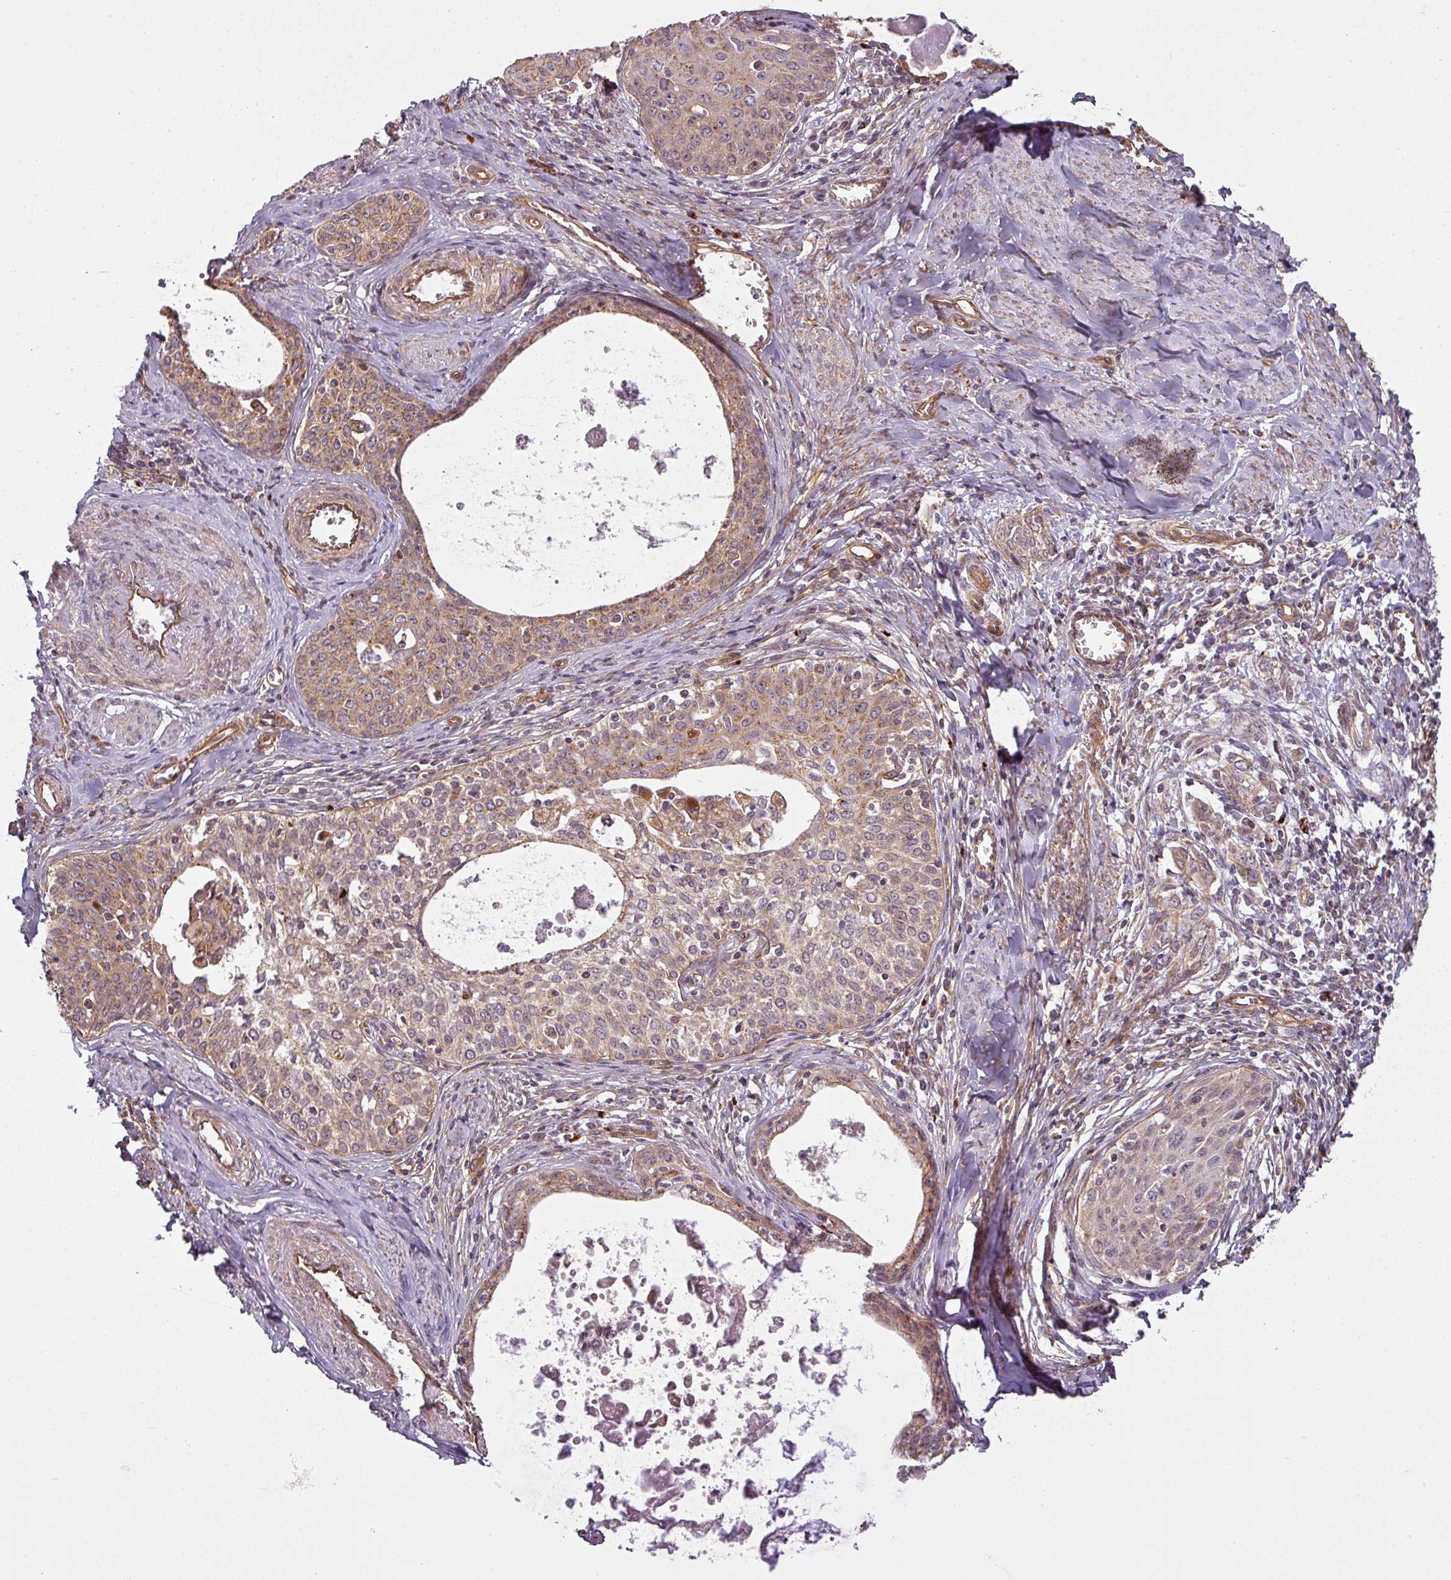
{"staining": {"intensity": "moderate", "quantity": ">75%", "location": "cytoplasmic/membranous"}, "tissue": "cervical cancer", "cell_type": "Tumor cells", "image_type": "cancer", "snomed": [{"axis": "morphology", "description": "Squamous cell carcinoma, NOS"}, {"axis": "morphology", "description": "Adenocarcinoma, NOS"}, {"axis": "topography", "description": "Cervix"}], "caption": "A micrograph showing moderate cytoplasmic/membranous expression in approximately >75% of tumor cells in cervical squamous cell carcinoma, as visualized by brown immunohistochemical staining.", "gene": "DIMT1", "patient": {"sex": "female", "age": 52}}